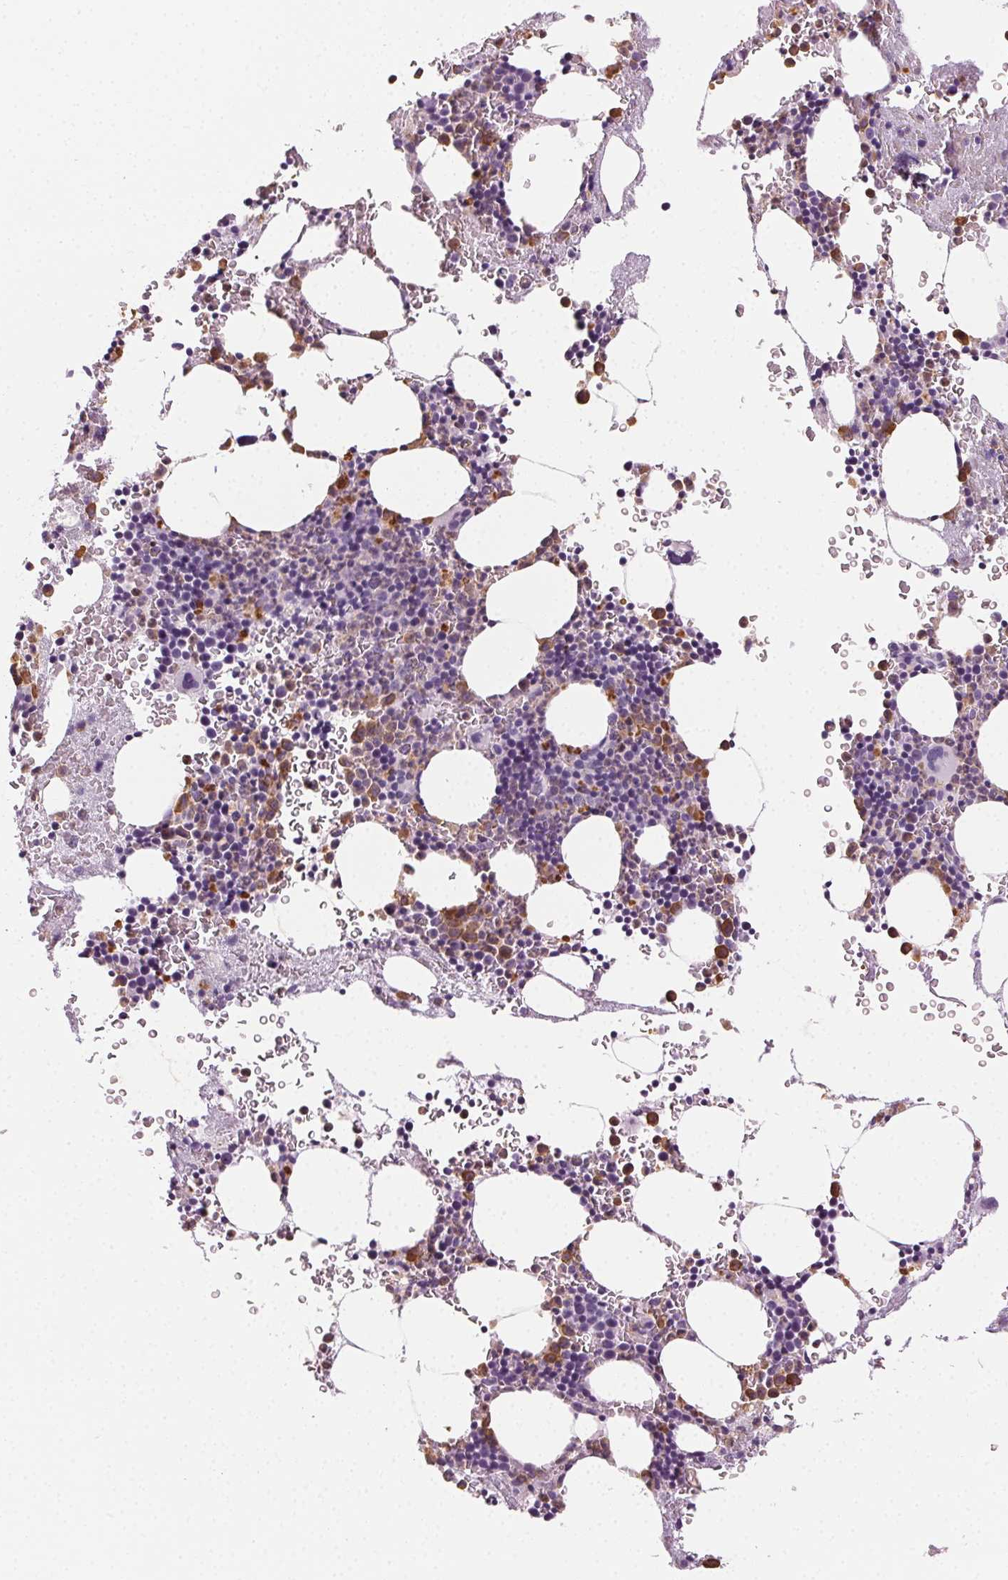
{"staining": {"intensity": "moderate", "quantity": "<25%", "location": "cytoplasmic/membranous"}, "tissue": "bone marrow", "cell_type": "Hematopoietic cells", "image_type": "normal", "snomed": [{"axis": "morphology", "description": "Normal tissue, NOS"}, {"axis": "topography", "description": "Bone marrow"}], "caption": "Immunohistochemical staining of normal bone marrow exhibits moderate cytoplasmic/membranous protein staining in approximately <25% of hematopoietic cells. (Stains: DAB in brown, nuclei in blue, Microscopy: brightfield microscopy at high magnification).", "gene": "MPO", "patient": {"sex": "male", "age": 77}}